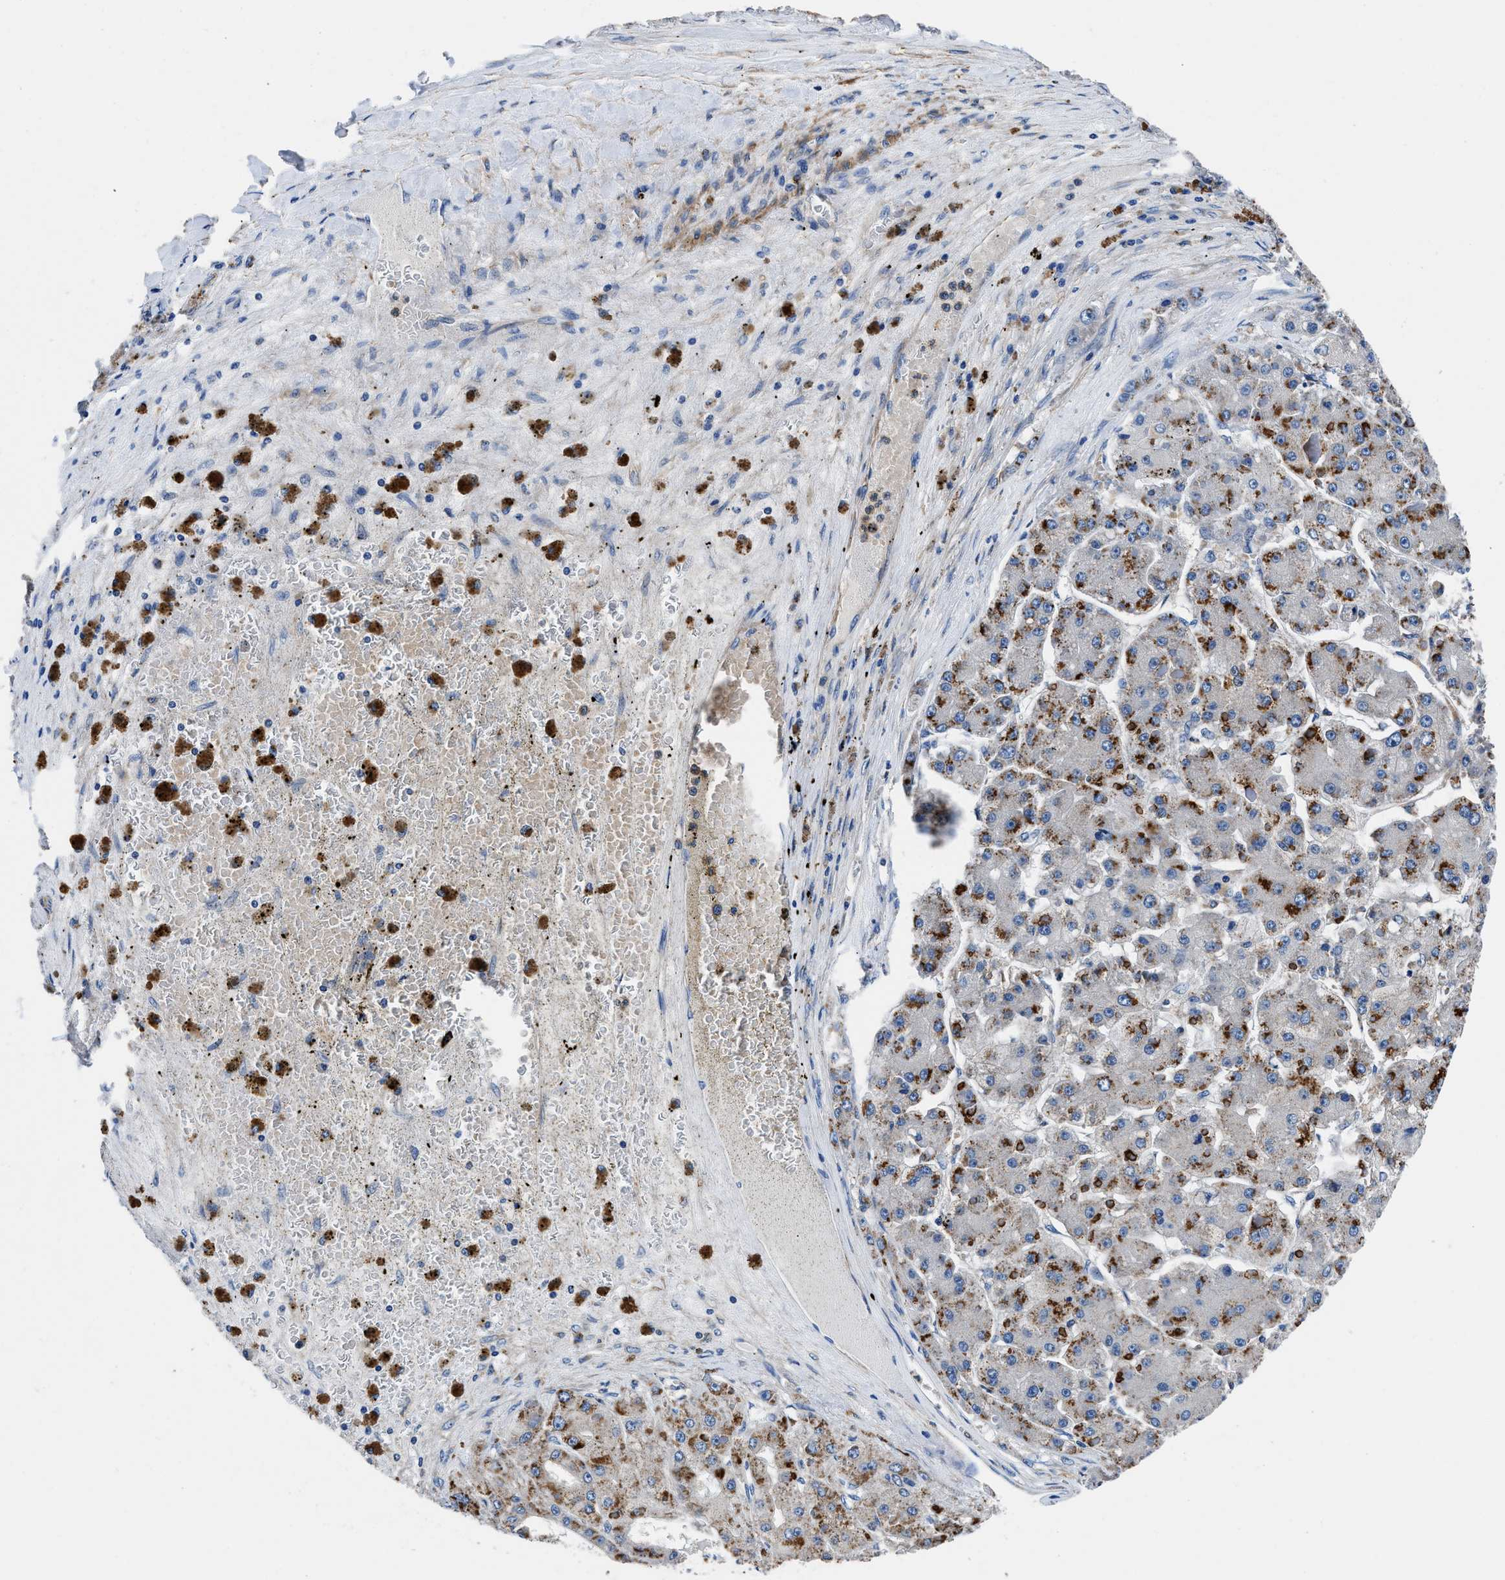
{"staining": {"intensity": "strong", "quantity": "25%-75%", "location": "cytoplasmic/membranous"}, "tissue": "liver cancer", "cell_type": "Tumor cells", "image_type": "cancer", "snomed": [{"axis": "morphology", "description": "Carcinoma, Hepatocellular, NOS"}, {"axis": "topography", "description": "Liver"}], "caption": "Protein analysis of liver cancer tissue reveals strong cytoplasmic/membranous positivity in about 25%-75% of tumor cells.", "gene": "NEU1", "patient": {"sex": "female", "age": 73}}